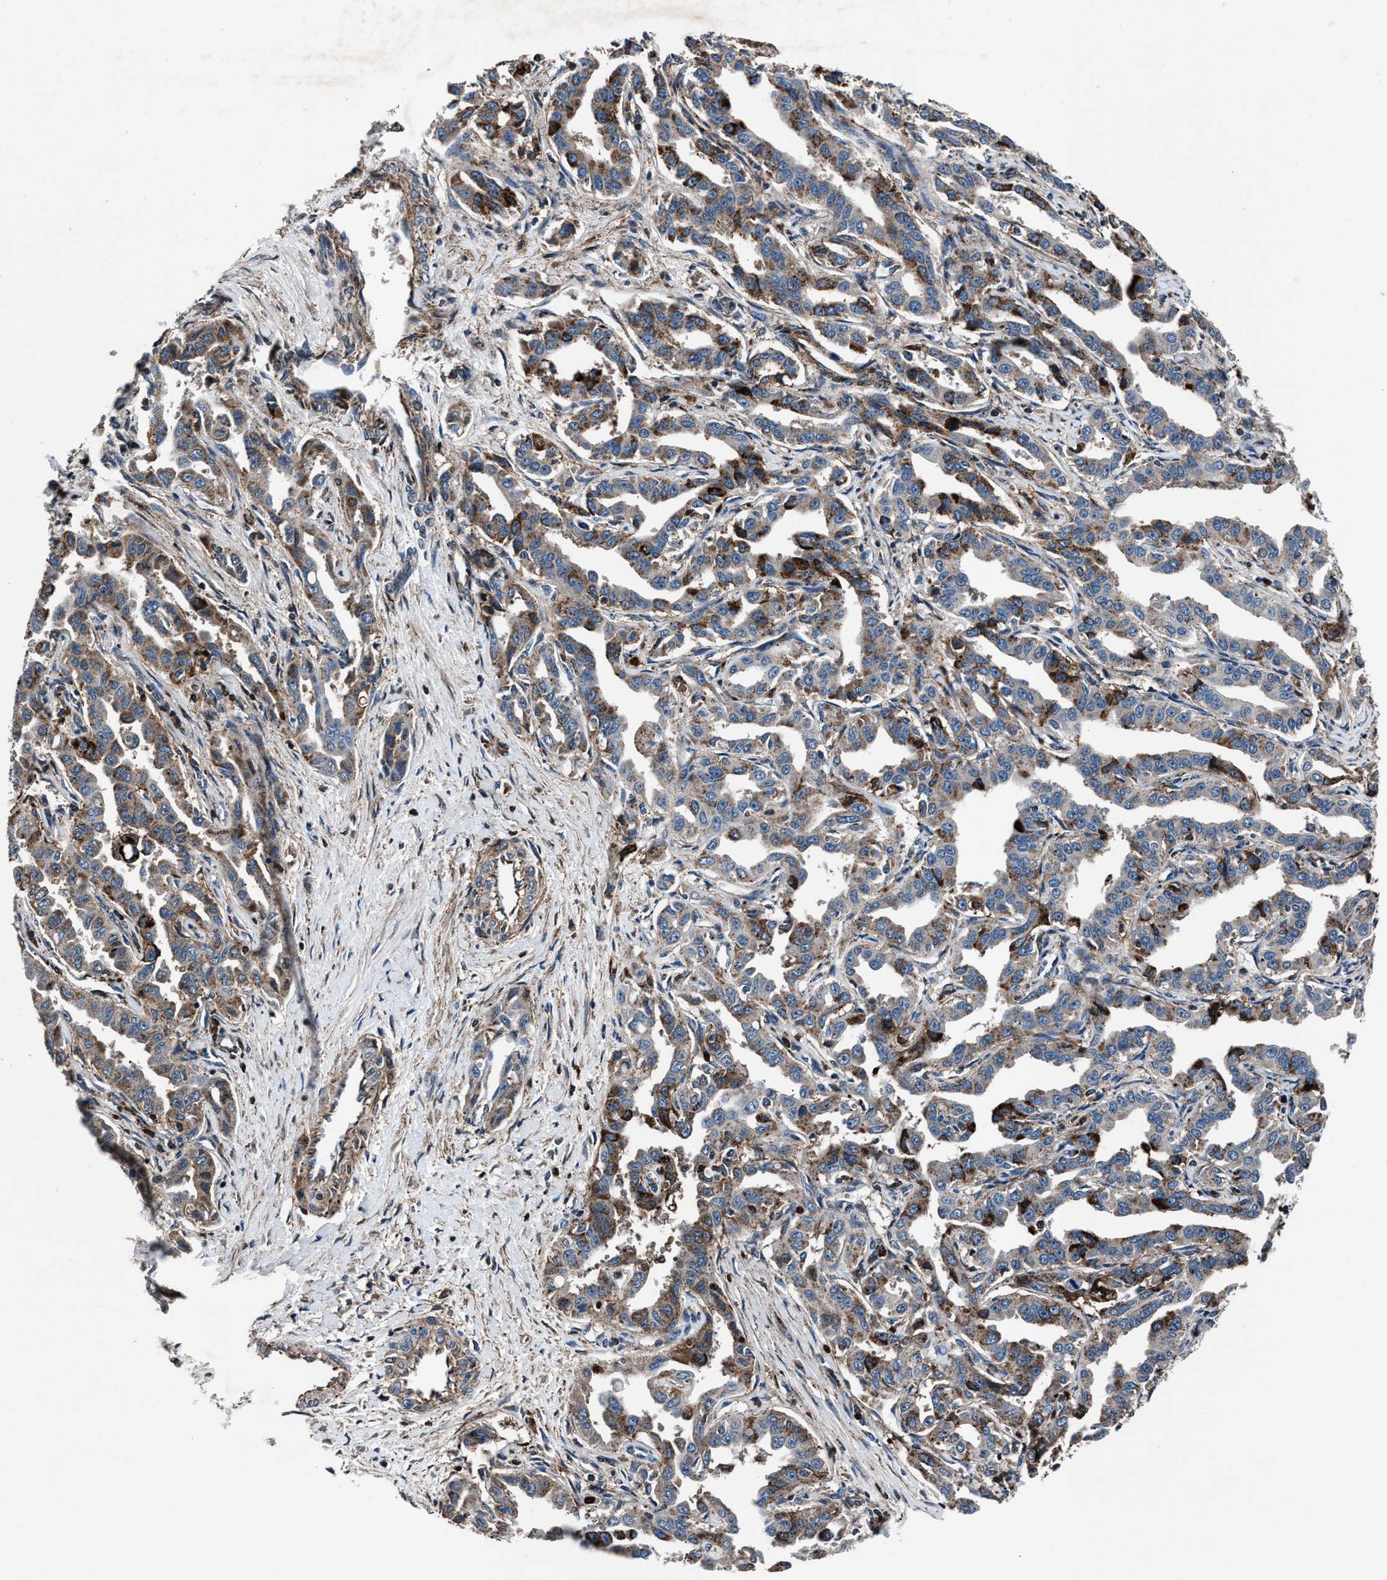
{"staining": {"intensity": "moderate", "quantity": ">75%", "location": "cytoplasmic/membranous"}, "tissue": "liver cancer", "cell_type": "Tumor cells", "image_type": "cancer", "snomed": [{"axis": "morphology", "description": "Cholangiocarcinoma"}, {"axis": "topography", "description": "Liver"}], "caption": "IHC of liver cancer displays medium levels of moderate cytoplasmic/membranous expression in approximately >75% of tumor cells.", "gene": "MFSD11", "patient": {"sex": "male", "age": 59}}